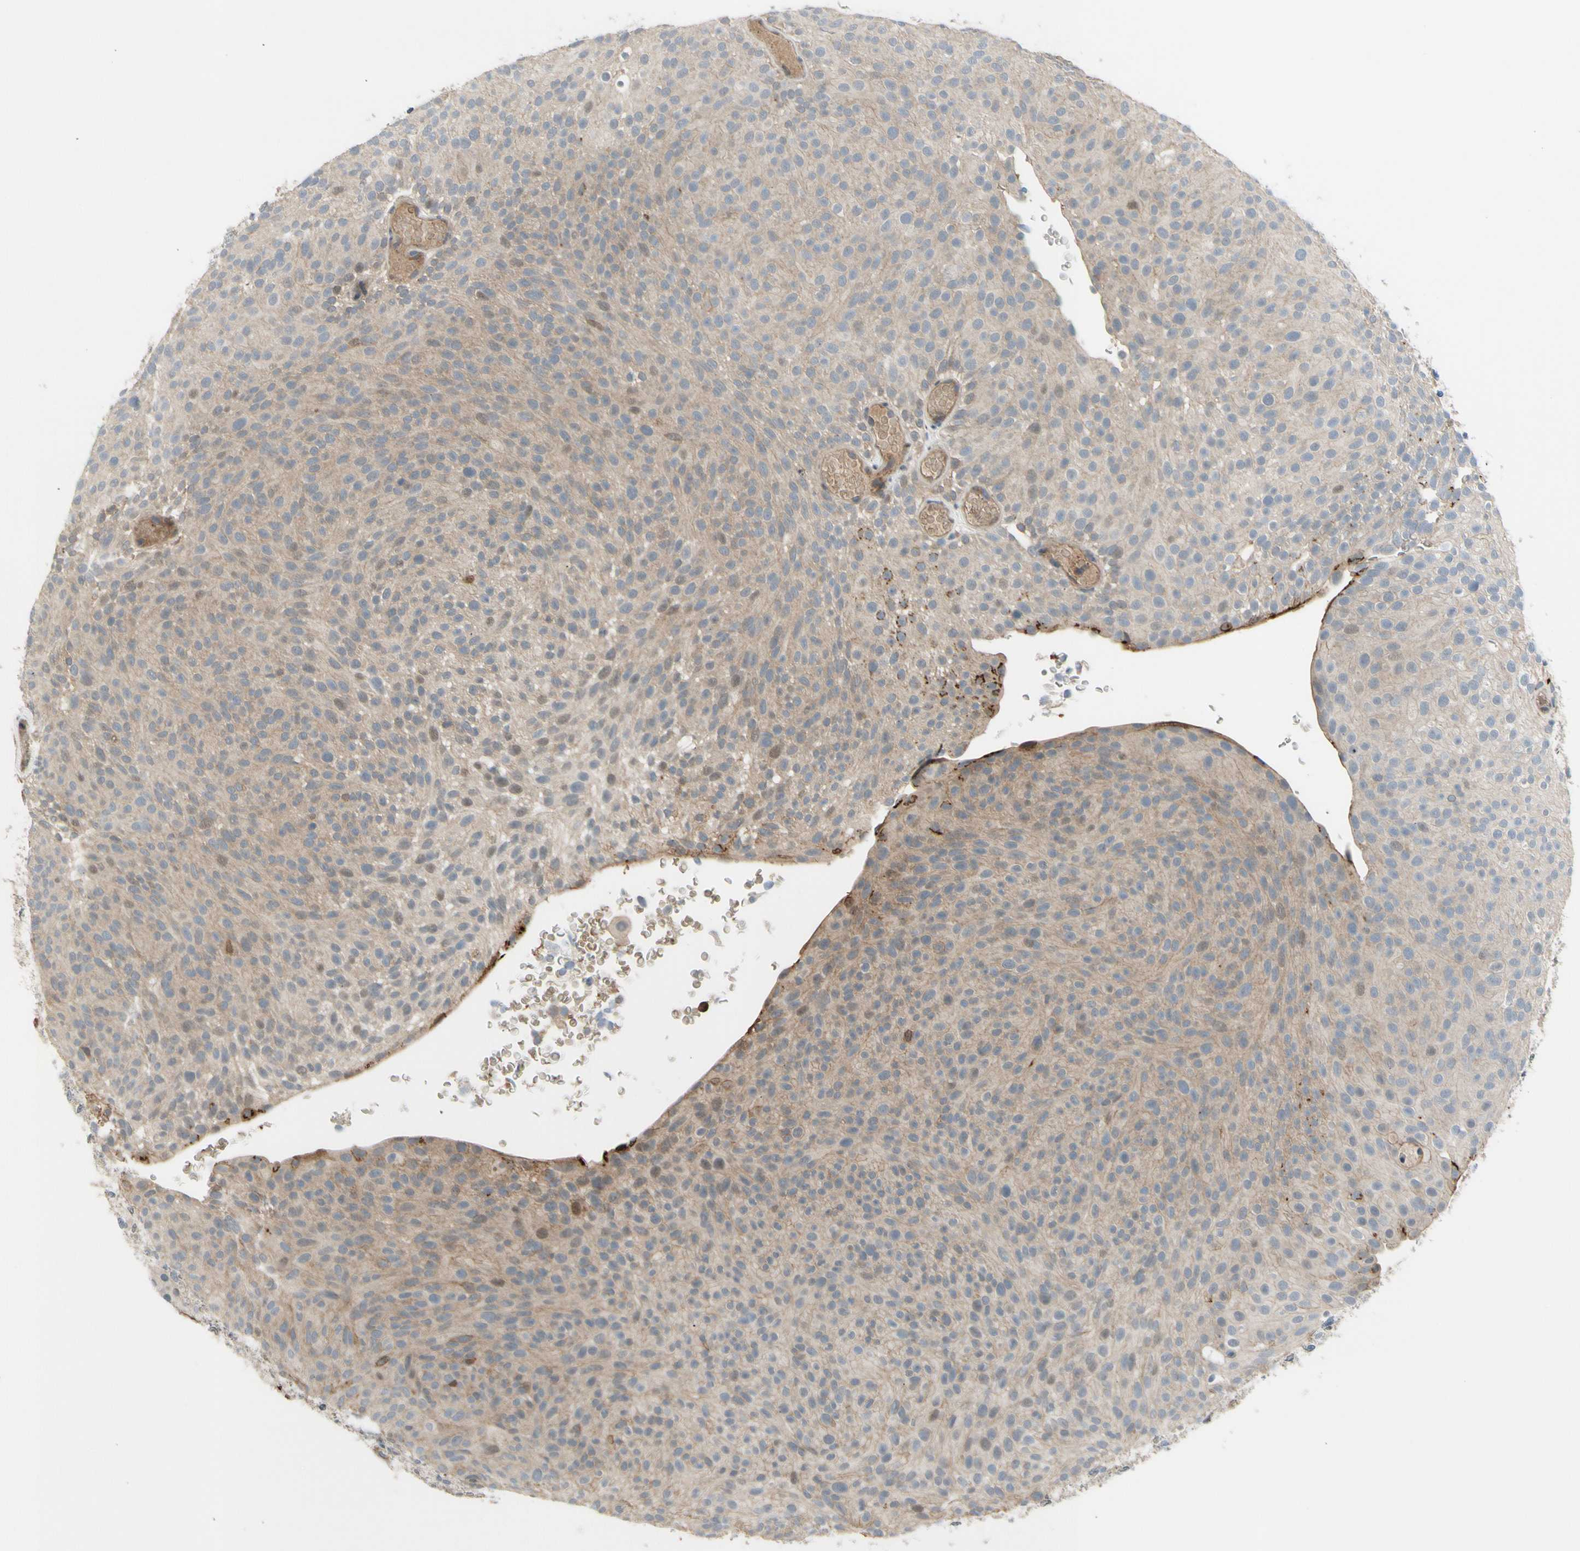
{"staining": {"intensity": "weak", "quantity": "25%-75%", "location": "cytoplasmic/membranous"}, "tissue": "urothelial cancer", "cell_type": "Tumor cells", "image_type": "cancer", "snomed": [{"axis": "morphology", "description": "Urothelial carcinoma, Low grade"}, {"axis": "topography", "description": "Urinary bladder"}], "caption": "IHC histopathology image of neoplastic tissue: urothelial carcinoma (low-grade) stained using immunohistochemistry reveals low levels of weak protein expression localized specifically in the cytoplasmic/membranous of tumor cells, appearing as a cytoplasmic/membranous brown color.", "gene": "GALNT5", "patient": {"sex": "male", "age": 78}}